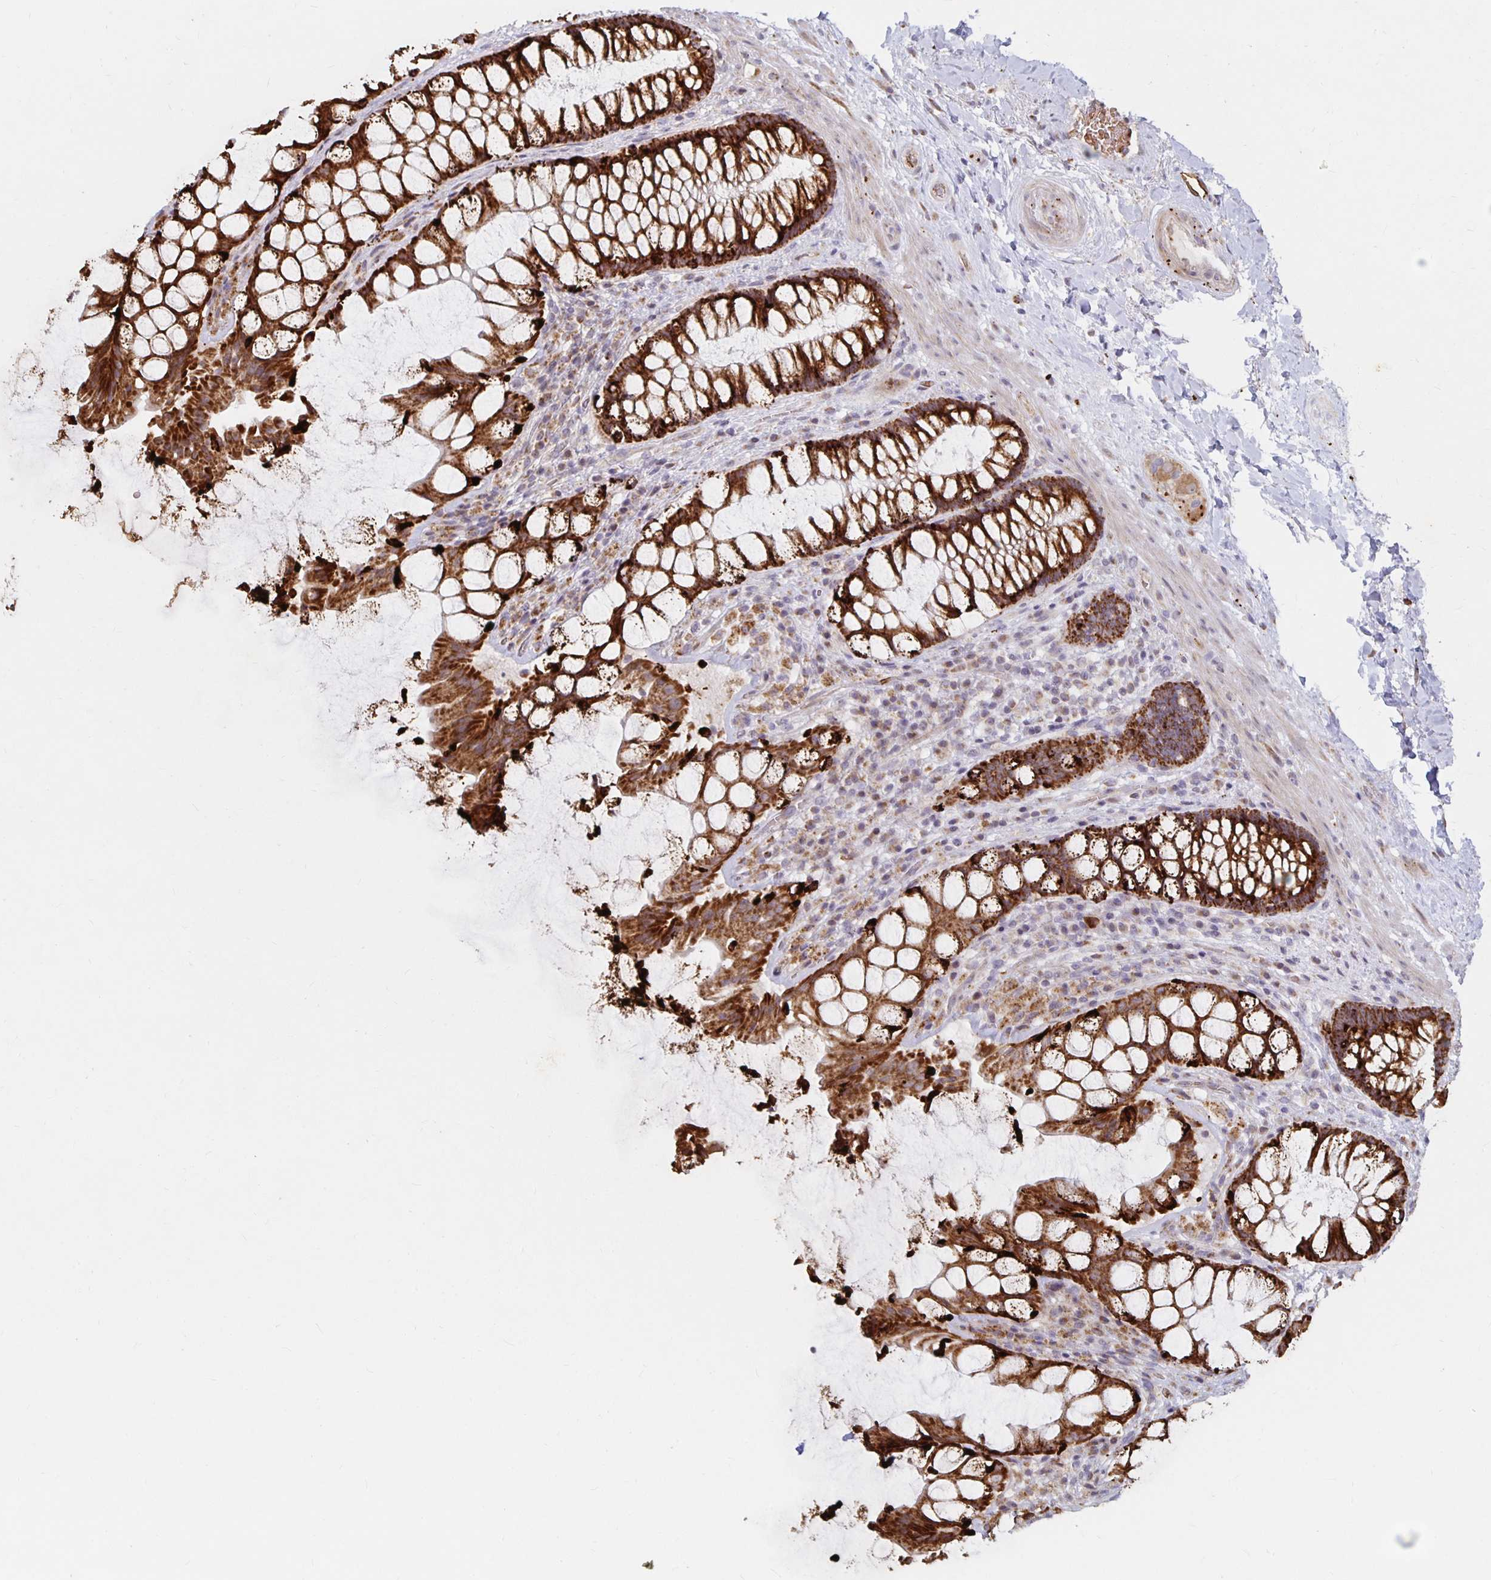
{"staining": {"intensity": "strong", "quantity": ">75%", "location": "cytoplasmic/membranous"}, "tissue": "rectum", "cell_type": "Glandular cells", "image_type": "normal", "snomed": [{"axis": "morphology", "description": "Normal tissue, NOS"}, {"axis": "topography", "description": "Rectum"}], "caption": "Immunohistochemical staining of normal rectum shows strong cytoplasmic/membranous protein positivity in about >75% of glandular cells.", "gene": "MRPL28", "patient": {"sex": "female", "age": 58}}